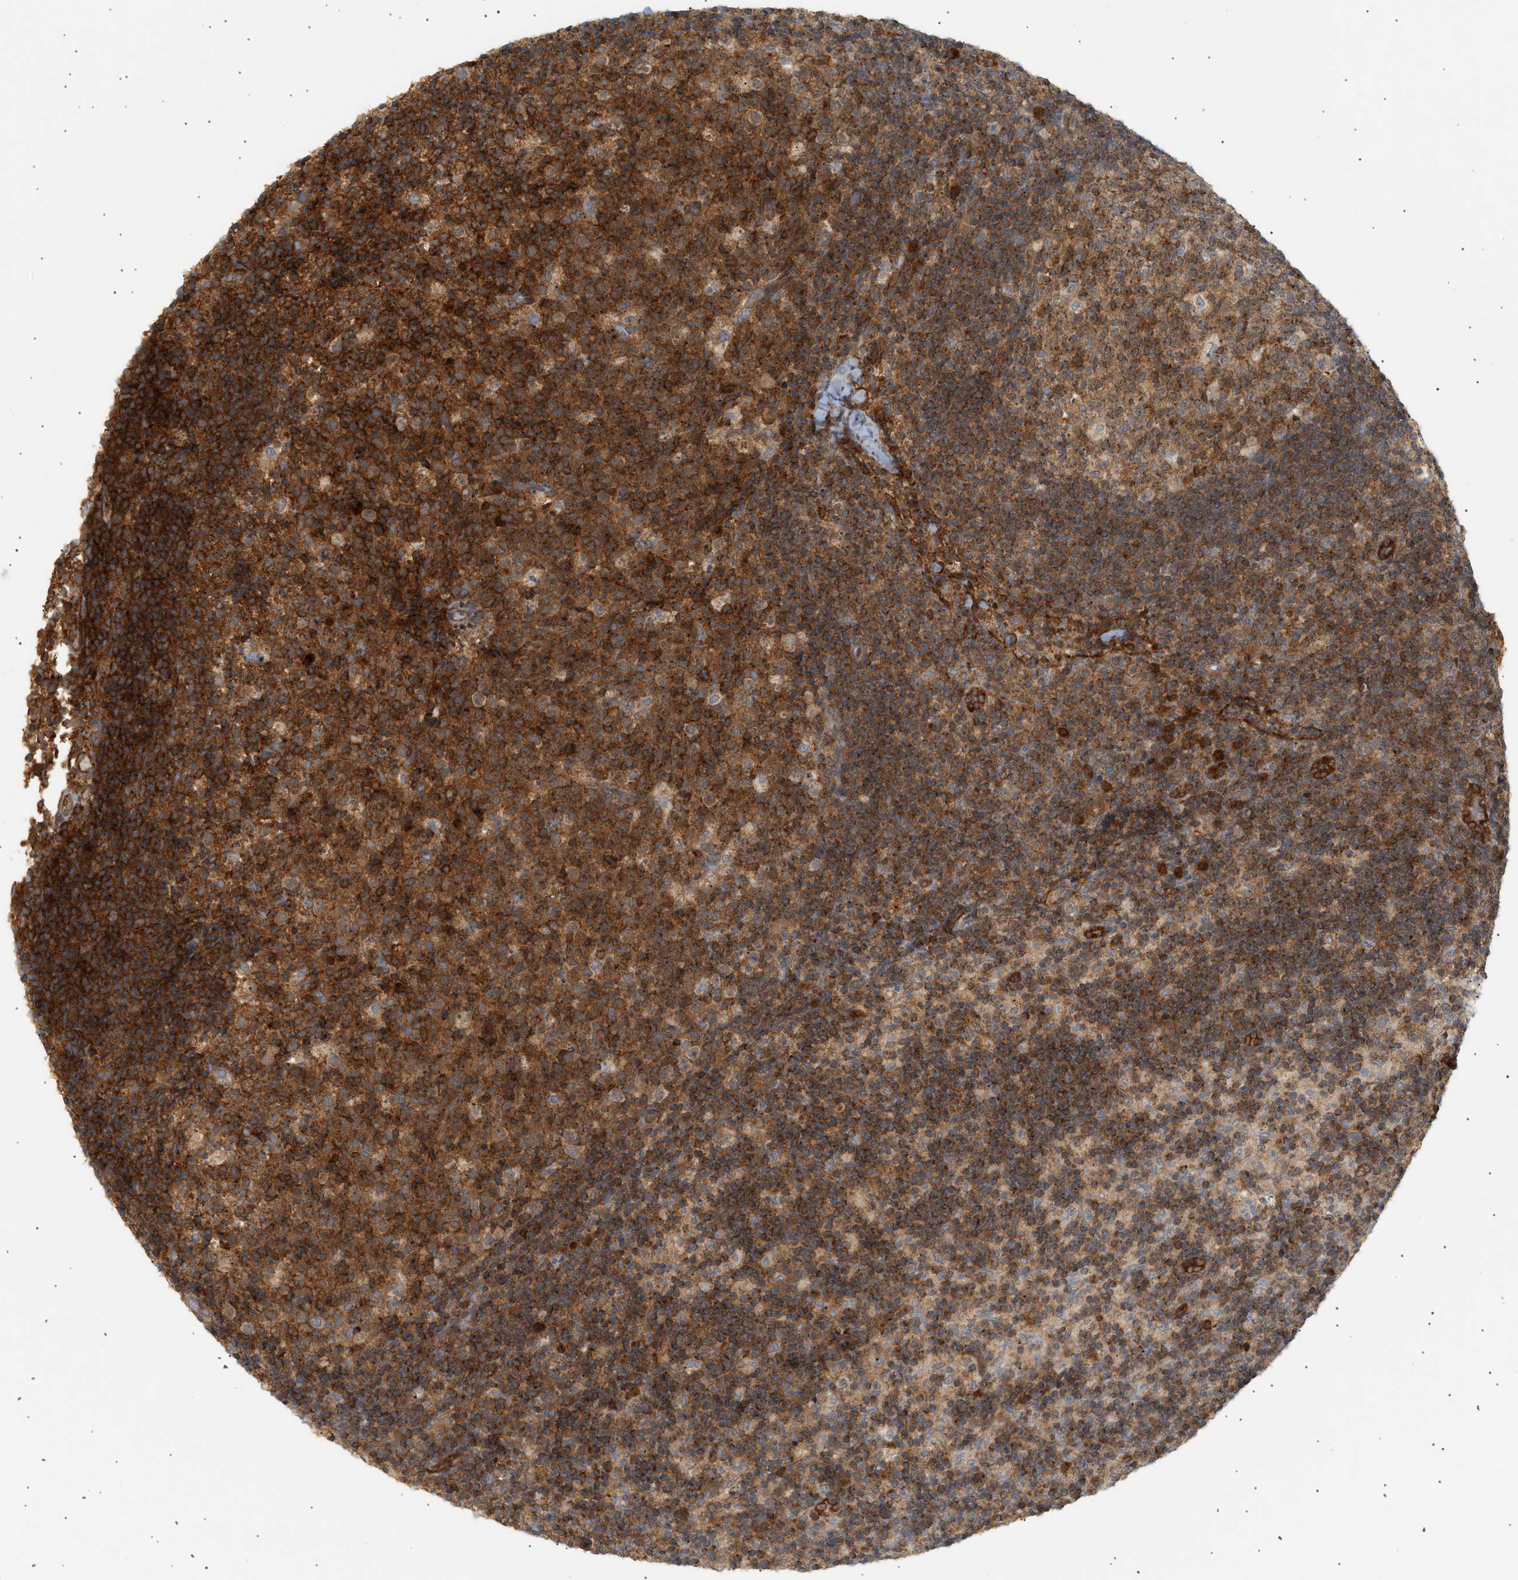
{"staining": {"intensity": "strong", "quantity": ">75%", "location": "cytoplasmic/membranous"}, "tissue": "lymph node", "cell_type": "Germinal center cells", "image_type": "normal", "snomed": [{"axis": "morphology", "description": "Normal tissue, NOS"}, {"axis": "morphology", "description": "Inflammation, NOS"}, {"axis": "topography", "description": "Lymph node"}], "caption": "Strong cytoplasmic/membranous expression is identified in approximately >75% of germinal center cells in unremarkable lymph node.", "gene": "SHC1", "patient": {"sex": "male", "age": 55}}